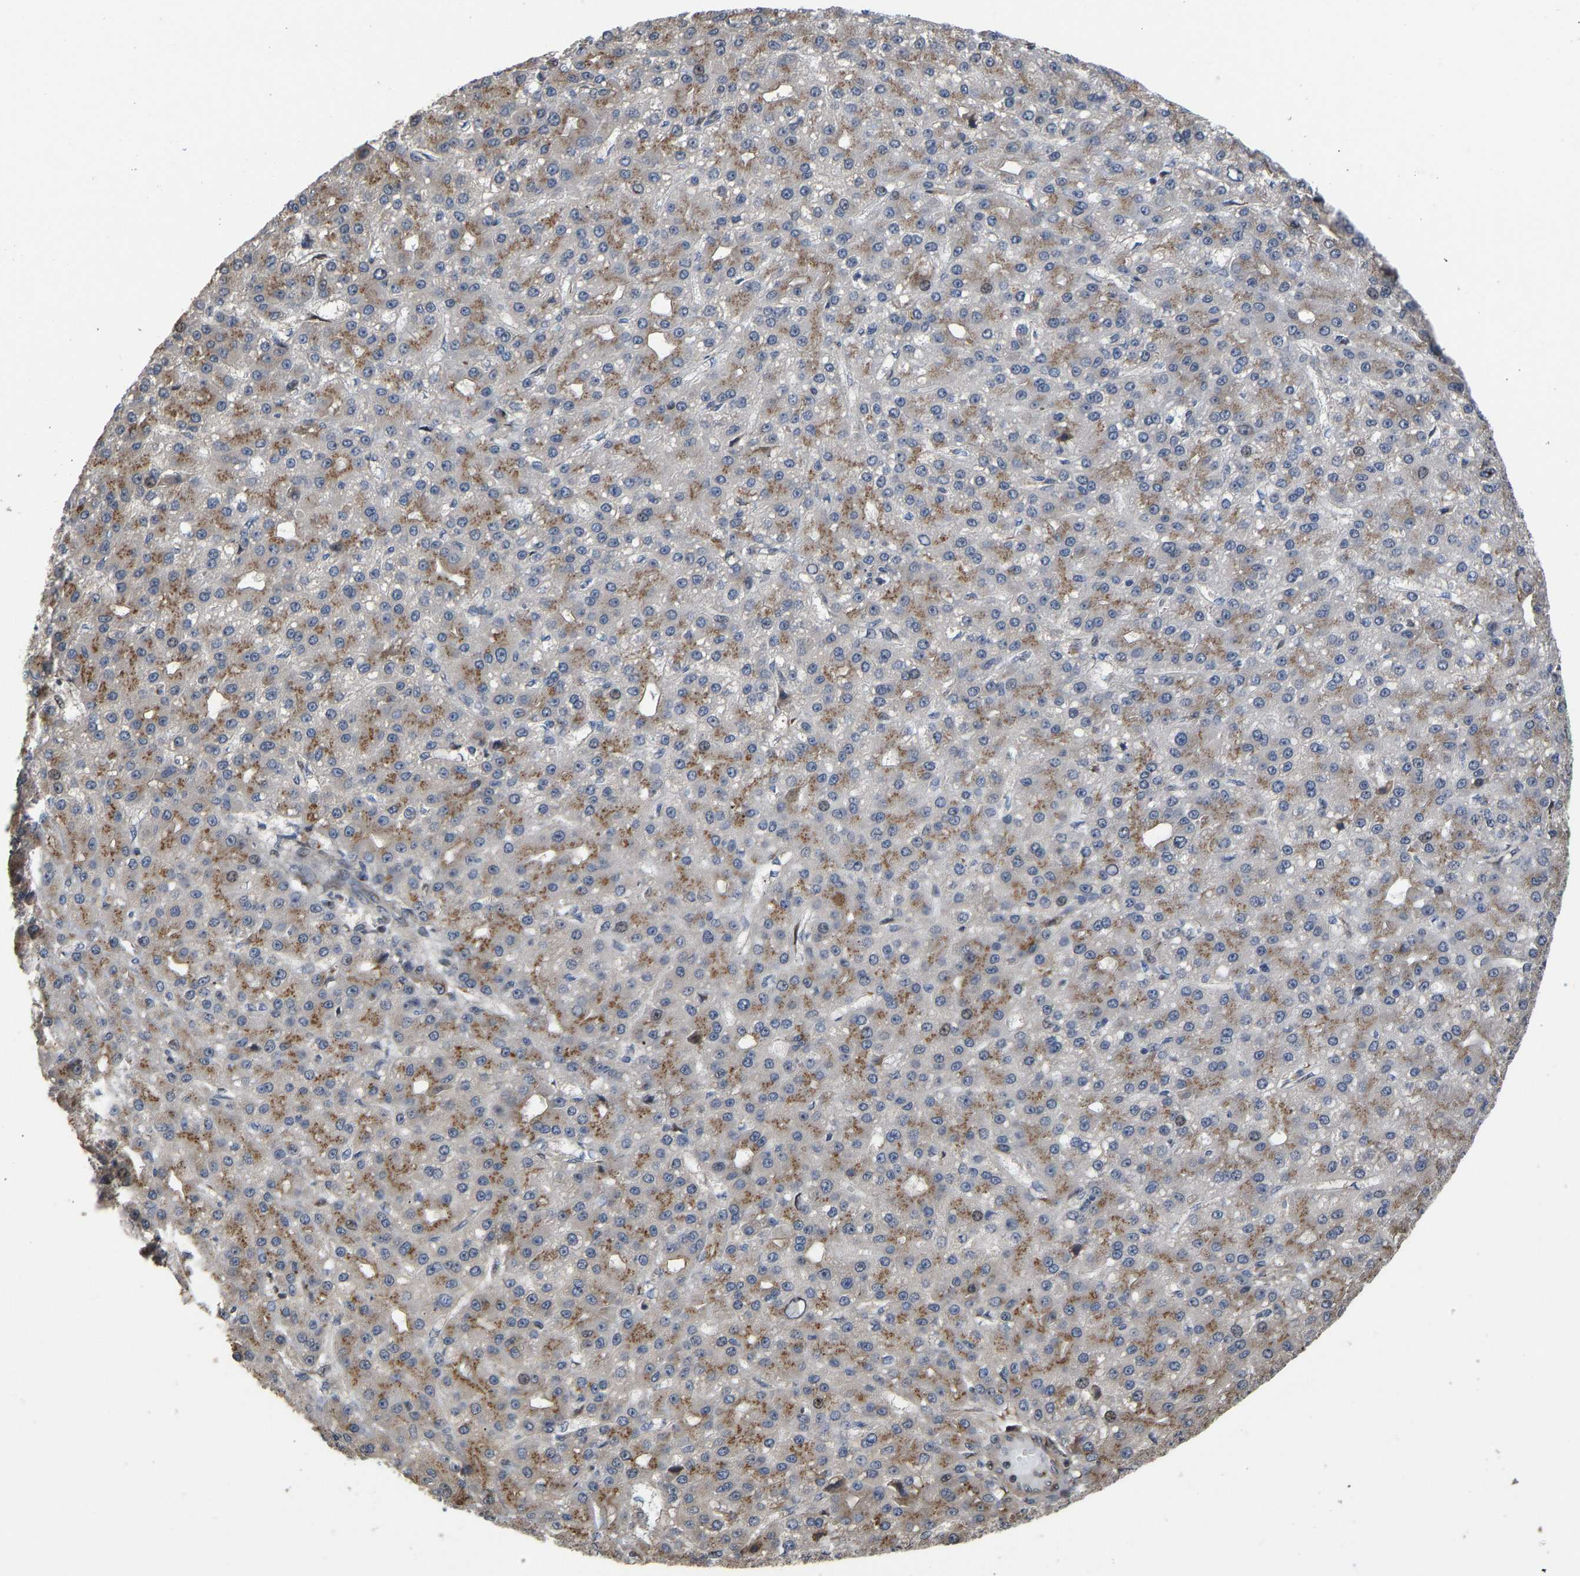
{"staining": {"intensity": "moderate", "quantity": ">75%", "location": "cytoplasmic/membranous"}, "tissue": "liver cancer", "cell_type": "Tumor cells", "image_type": "cancer", "snomed": [{"axis": "morphology", "description": "Carcinoma, Hepatocellular, NOS"}, {"axis": "topography", "description": "Liver"}], "caption": "Immunohistochemical staining of liver cancer demonstrates medium levels of moderate cytoplasmic/membranous staining in approximately >75% of tumor cells.", "gene": "YIPF4", "patient": {"sex": "male", "age": 67}}